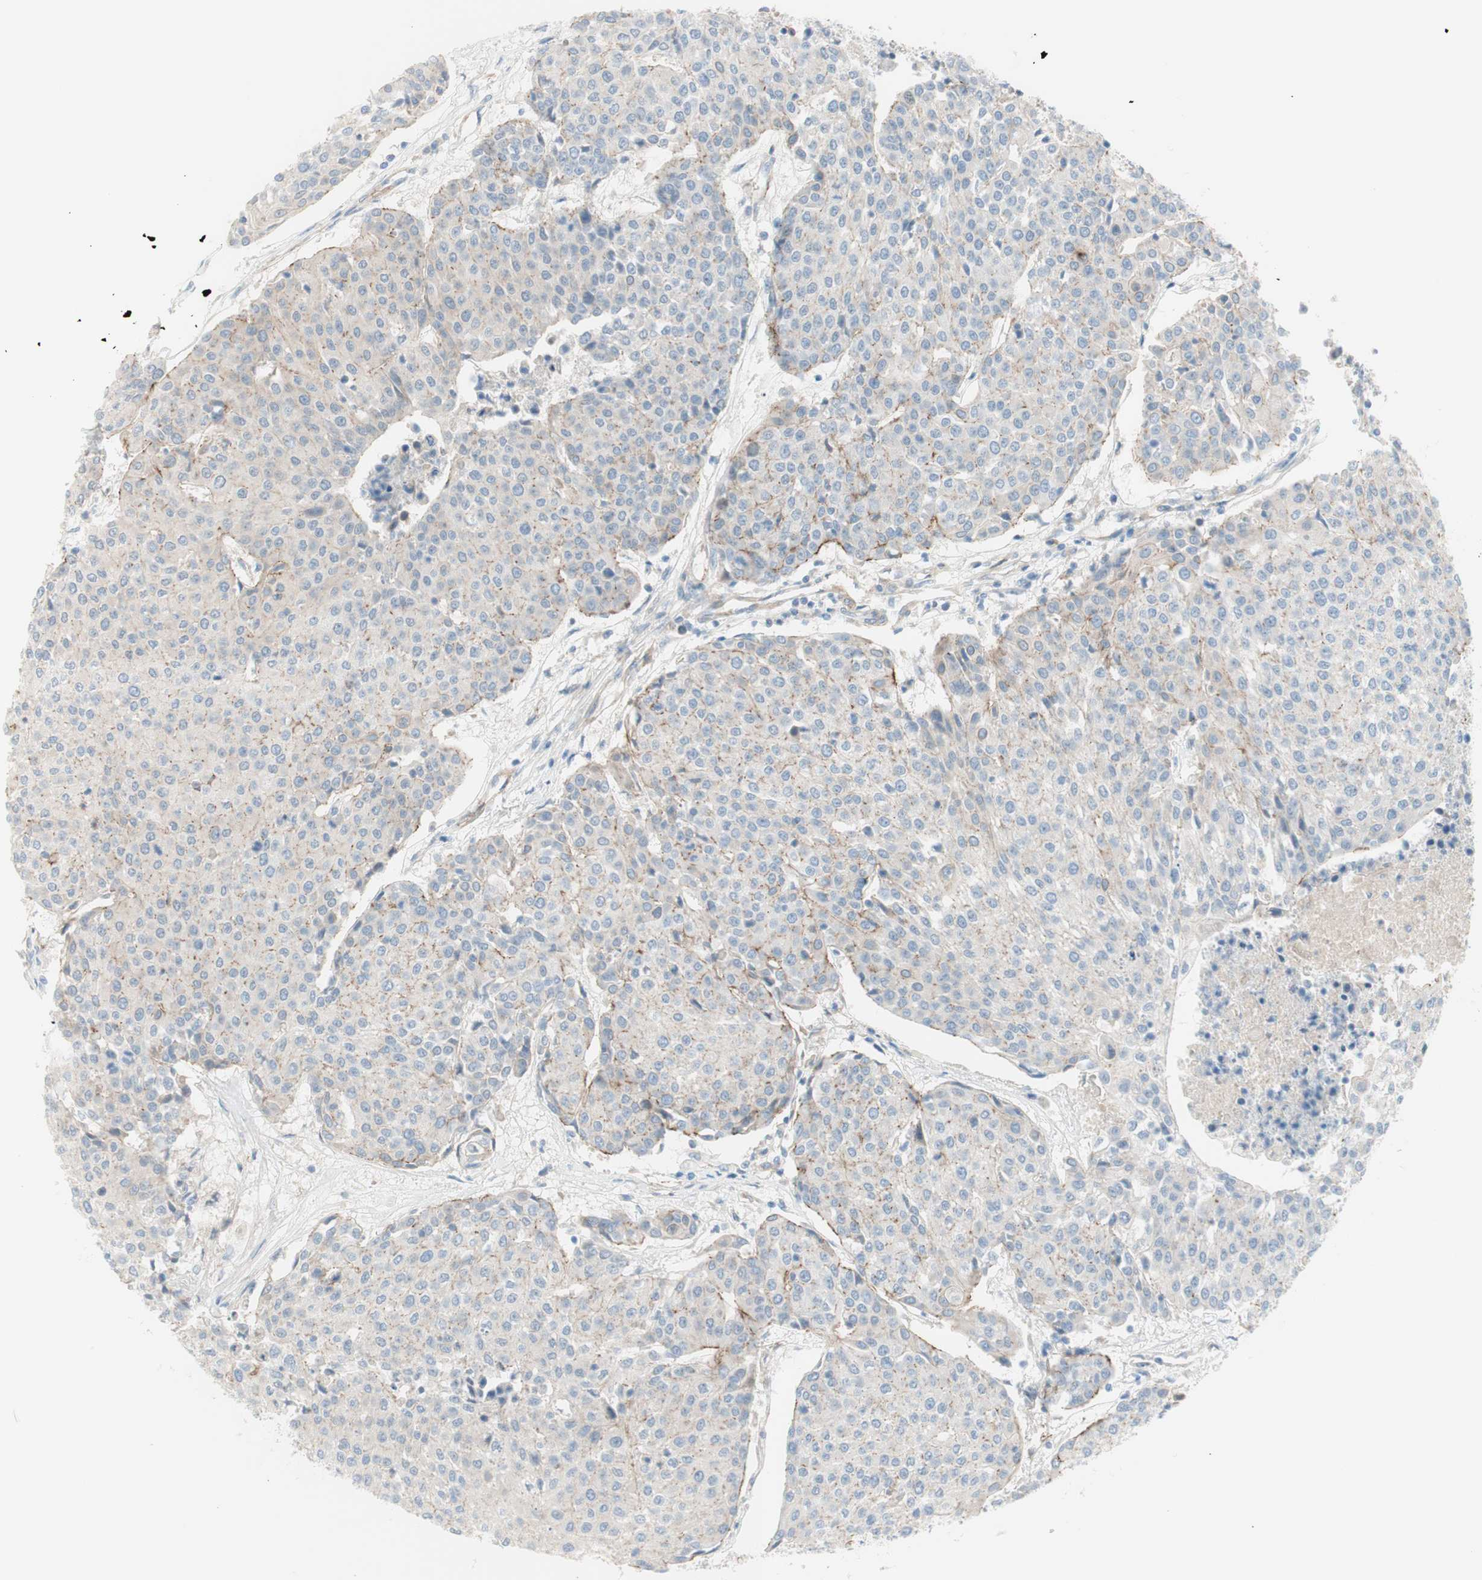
{"staining": {"intensity": "weak", "quantity": "25%-75%", "location": "cytoplasmic/membranous"}, "tissue": "urothelial cancer", "cell_type": "Tumor cells", "image_type": "cancer", "snomed": [{"axis": "morphology", "description": "Urothelial carcinoma, High grade"}, {"axis": "topography", "description": "Urinary bladder"}], "caption": "Urothelial carcinoma (high-grade) was stained to show a protein in brown. There is low levels of weak cytoplasmic/membranous positivity in approximately 25%-75% of tumor cells.", "gene": "TJP1", "patient": {"sex": "female", "age": 85}}